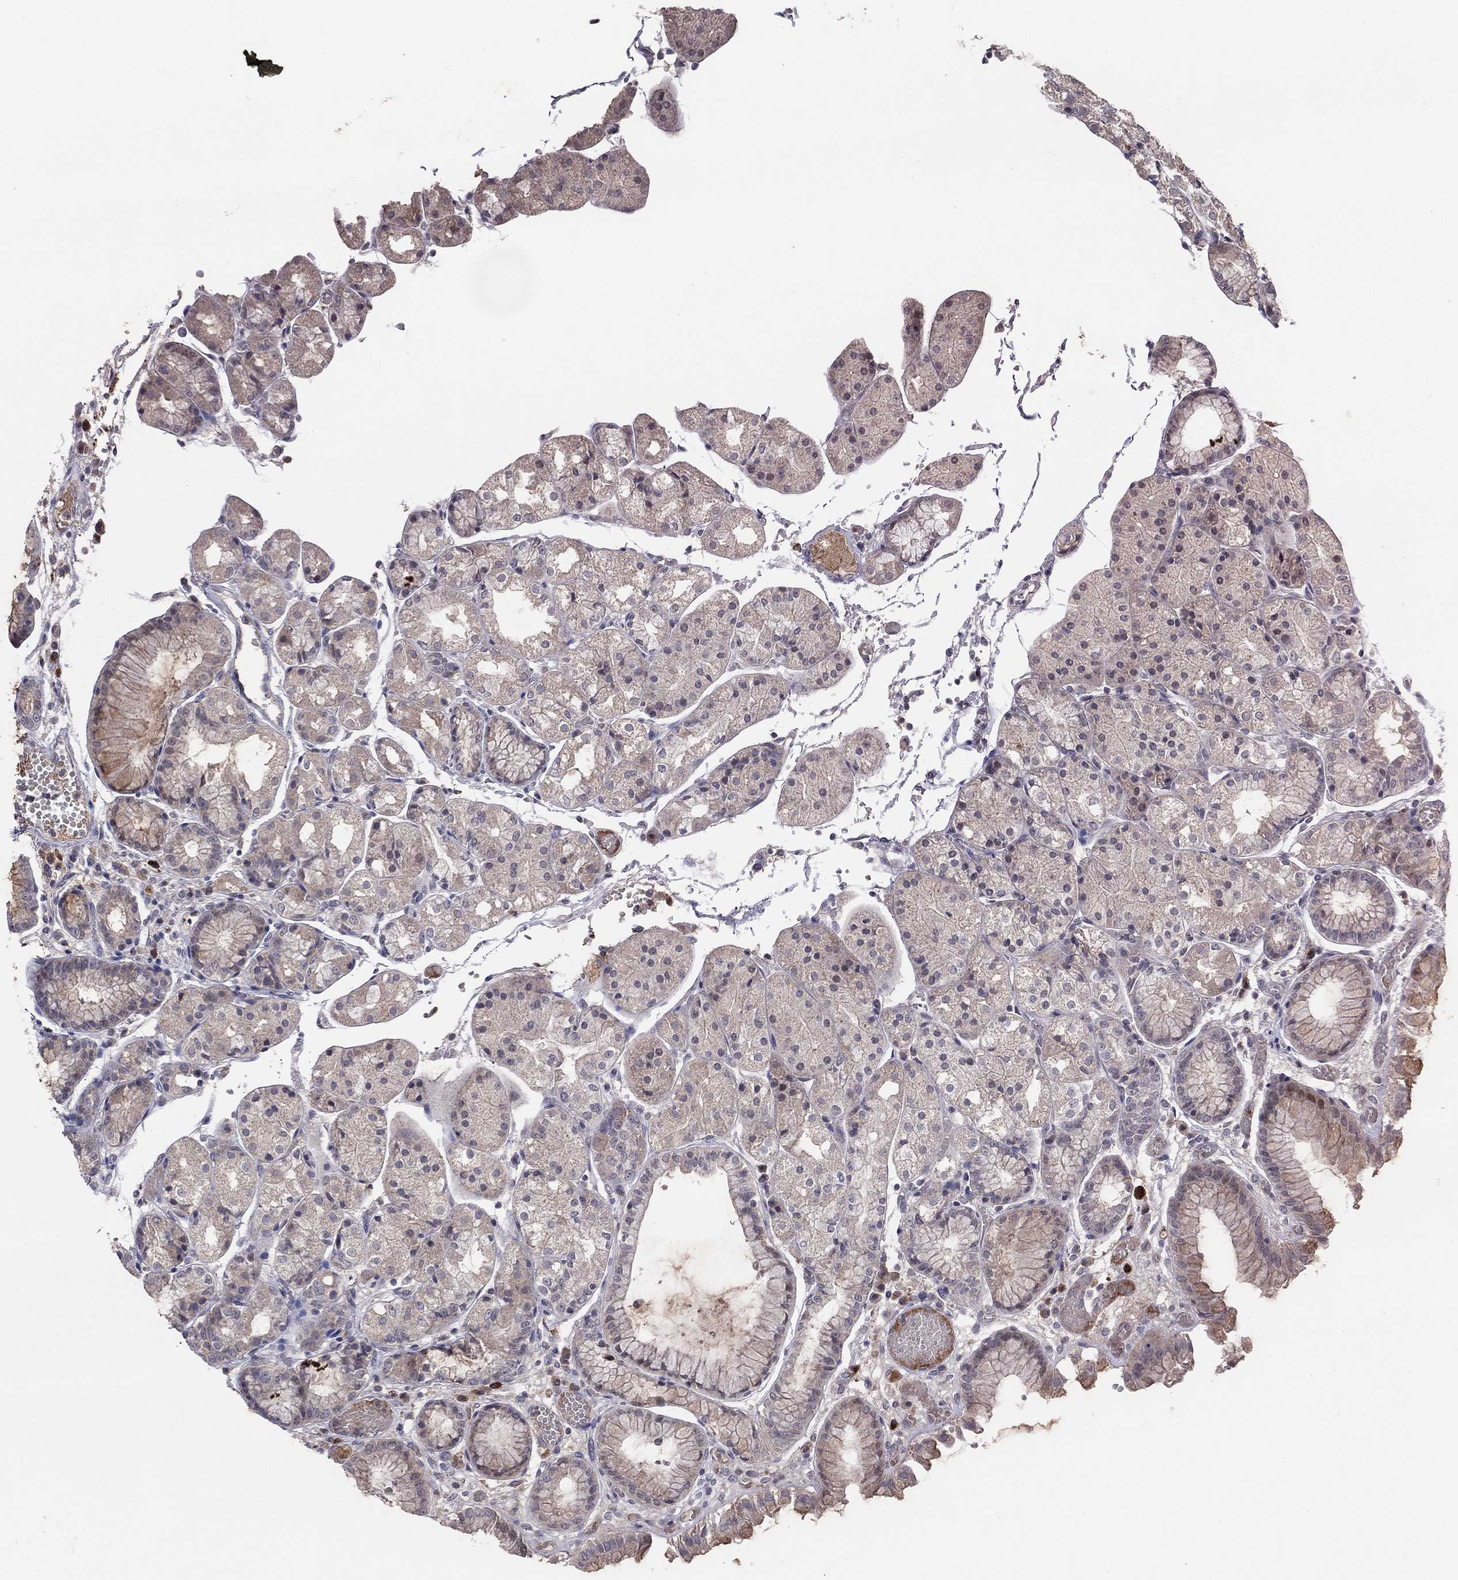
{"staining": {"intensity": "weak", "quantity": "25%-75%", "location": "cytoplasmic/membranous"}, "tissue": "stomach", "cell_type": "Glandular cells", "image_type": "normal", "snomed": [{"axis": "morphology", "description": "Normal tissue, NOS"}, {"axis": "topography", "description": "Stomach, upper"}], "caption": "A high-resolution photomicrograph shows IHC staining of normal stomach, which shows weak cytoplasmic/membranous expression in about 25%-75% of glandular cells.", "gene": "IL4", "patient": {"sex": "male", "age": 72}}